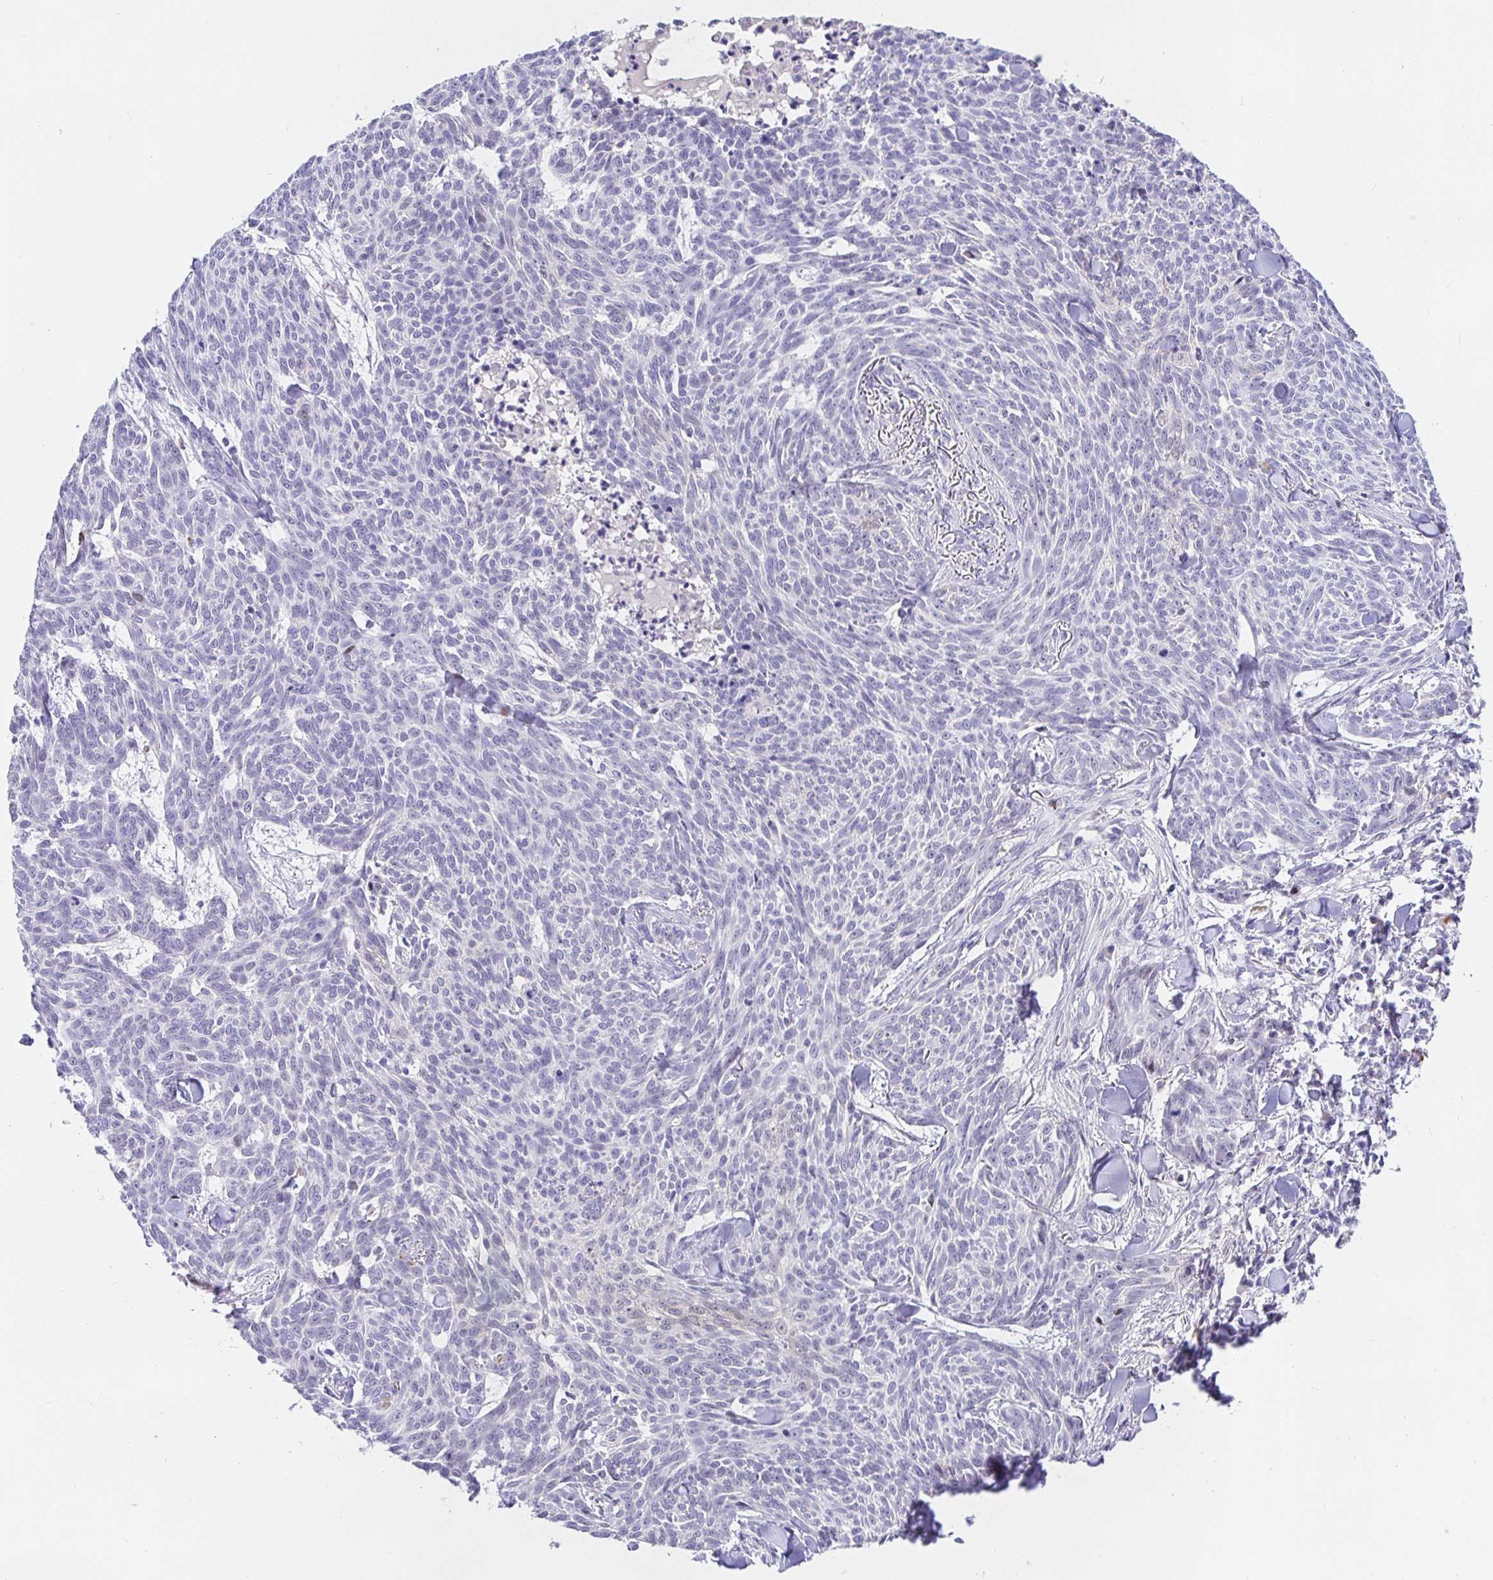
{"staining": {"intensity": "negative", "quantity": "none", "location": "none"}, "tissue": "skin cancer", "cell_type": "Tumor cells", "image_type": "cancer", "snomed": [{"axis": "morphology", "description": "Basal cell carcinoma"}, {"axis": "topography", "description": "Skin"}], "caption": "Tumor cells show no significant protein expression in skin cancer (basal cell carcinoma). (Stains: DAB (3,3'-diaminobenzidine) IHC with hematoxylin counter stain, Microscopy: brightfield microscopy at high magnification).", "gene": "KBTBD13", "patient": {"sex": "female", "age": 93}}